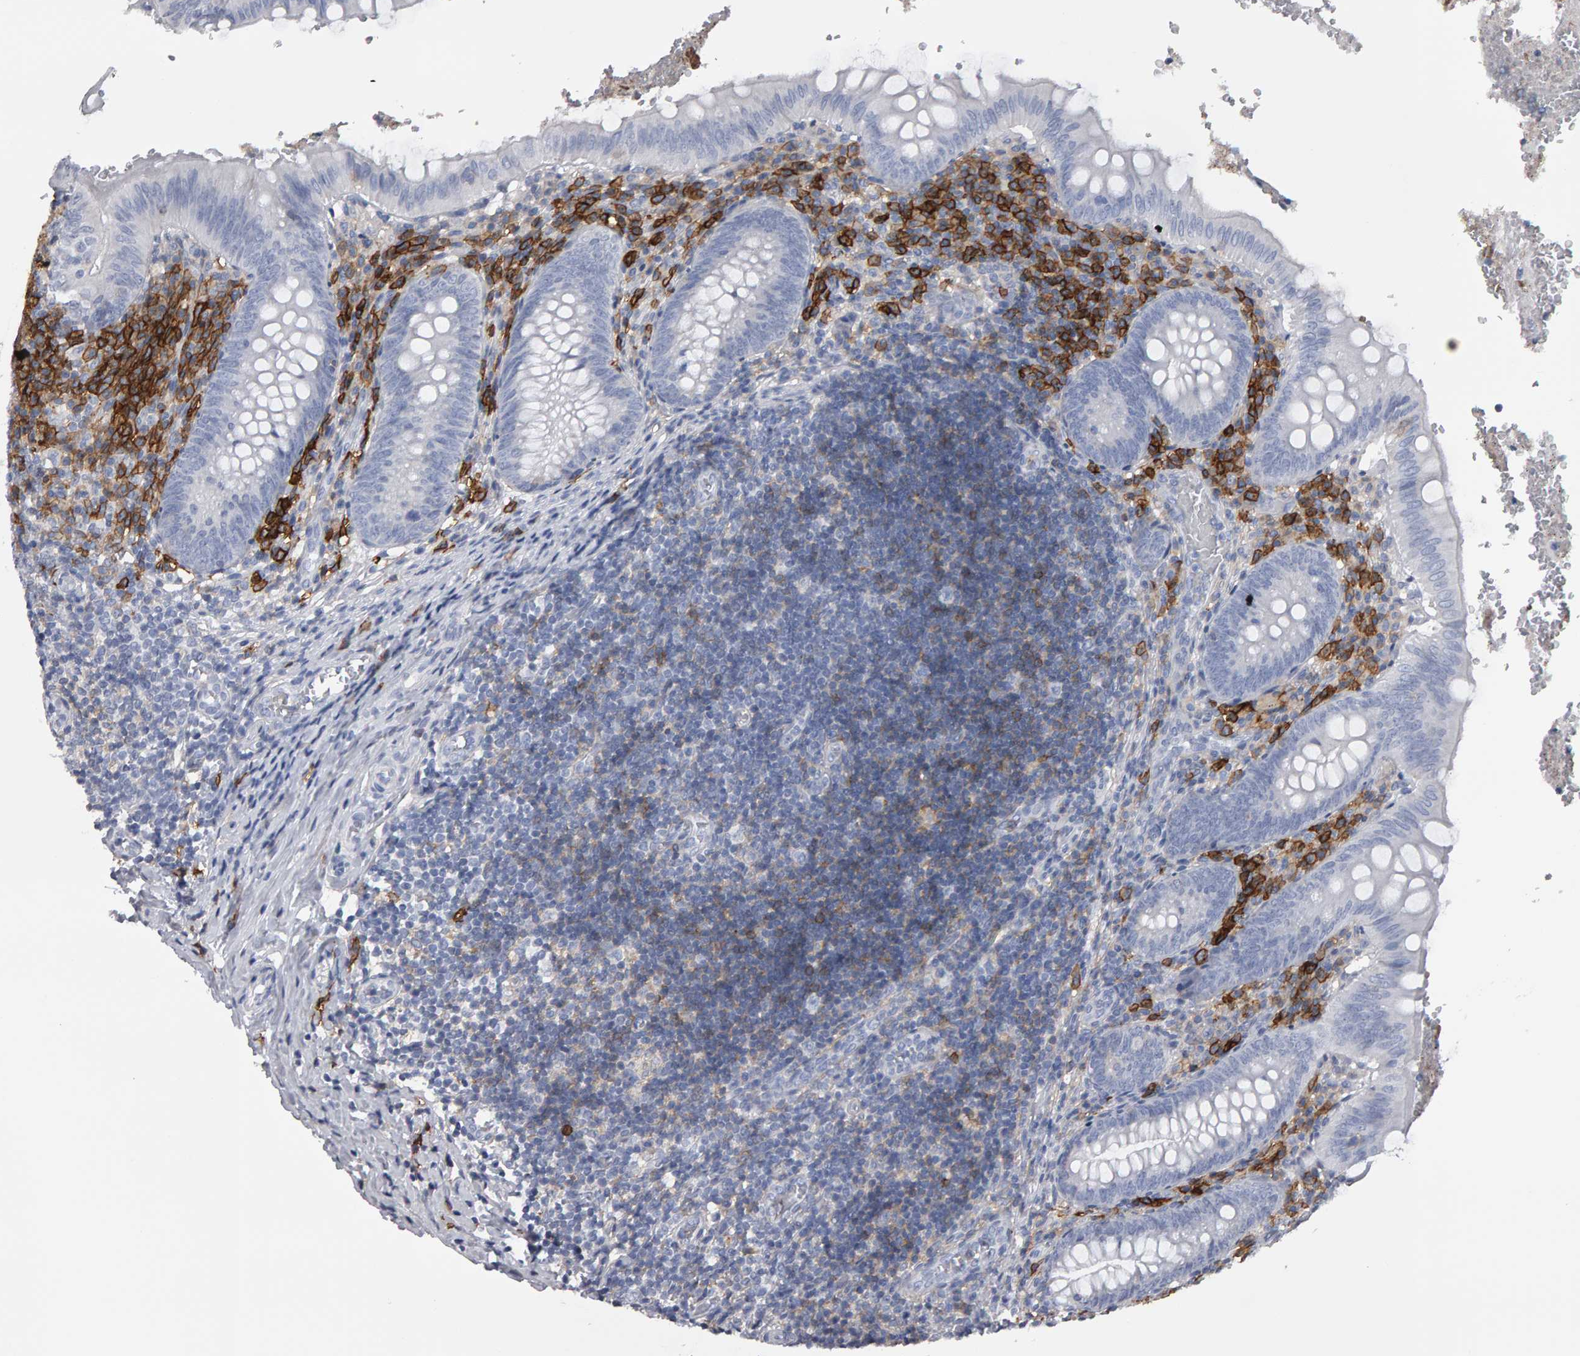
{"staining": {"intensity": "negative", "quantity": "none", "location": "none"}, "tissue": "appendix", "cell_type": "Glandular cells", "image_type": "normal", "snomed": [{"axis": "morphology", "description": "Normal tissue, NOS"}, {"axis": "topography", "description": "Appendix"}], "caption": "DAB immunohistochemical staining of normal appendix displays no significant staining in glandular cells.", "gene": "CD38", "patient": {"sex": "male", "age": 8}}